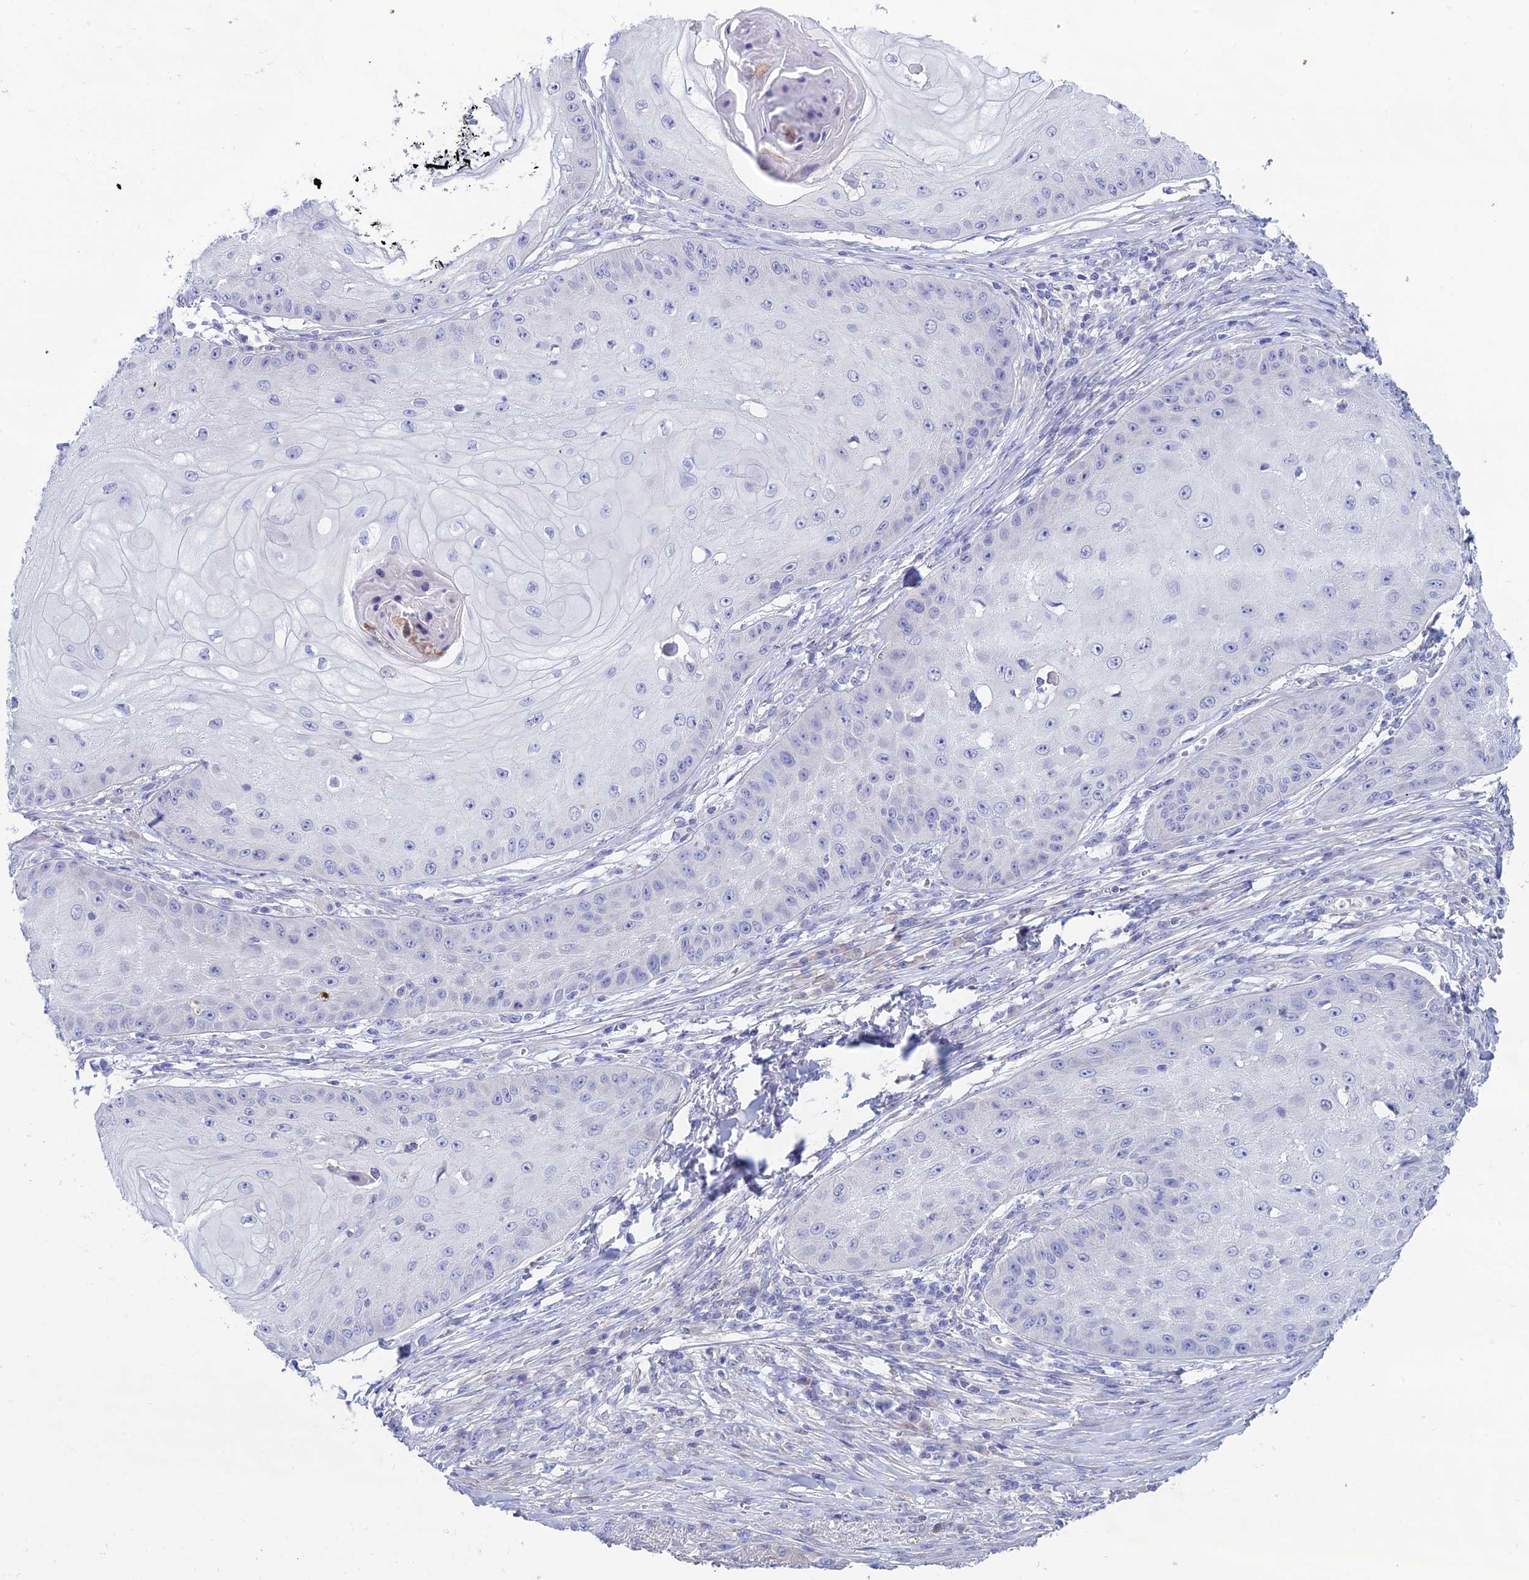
{"staining": {"intensity": "negative", "quantity": "none", "location": "none"}, "tissue": "skin cancer", "cell_type": "Tumor cells", "image_type": "cancer", "snomed": [{"axis": "morphology", "description": "Squamous cell carcinoma, NOS"}, {"axis": "topography", "description": "Skin"}], "caption": "This is a image of immunohistochemistry (IHC) staining of squamous cell carcinoma (skin), which shows no expression in tumor cells.", "gene": "XPO7", "patient": {"sex": "male", "age": 70}}